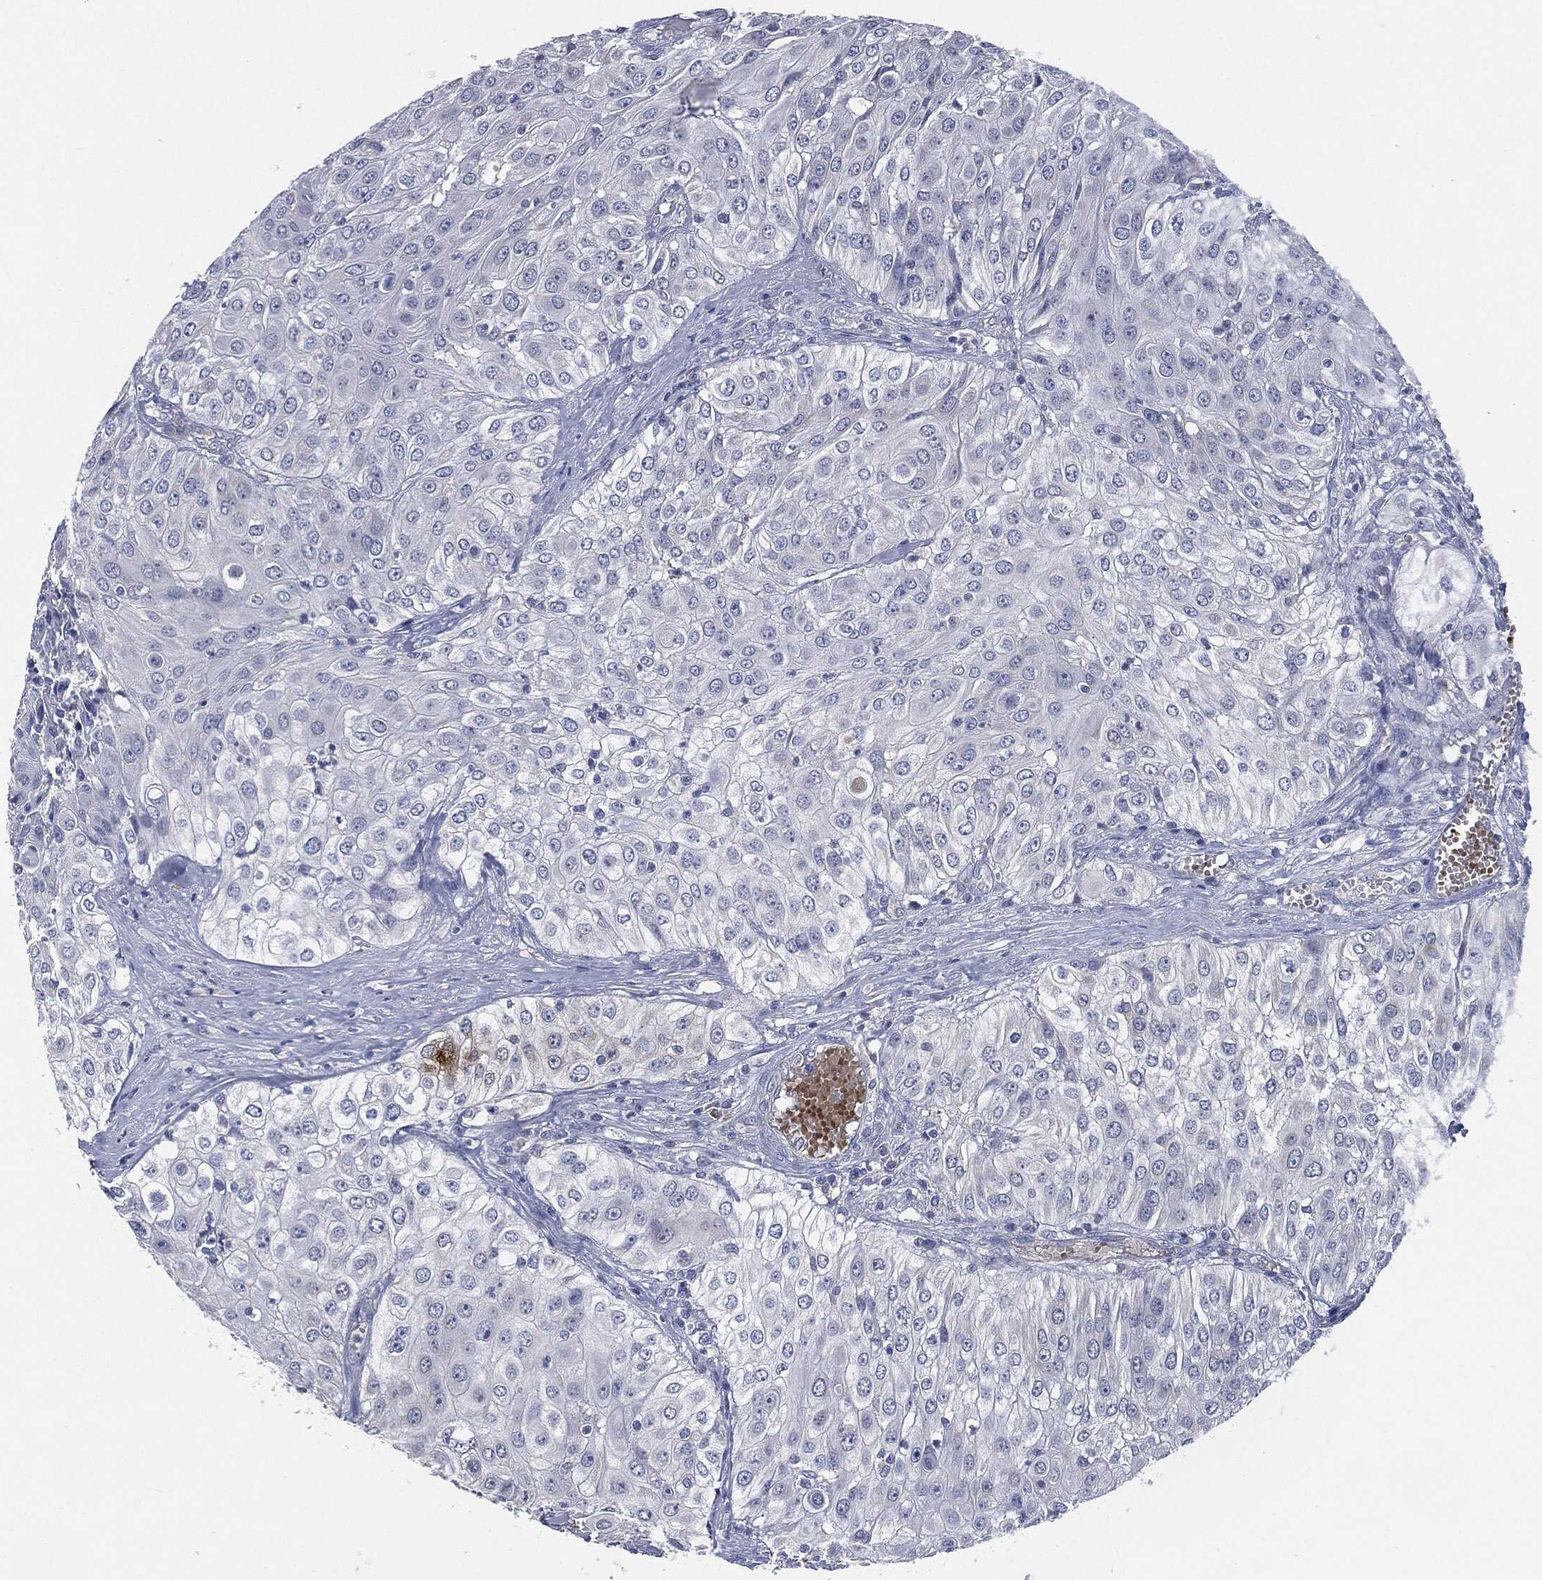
{"staining": {"intensity": "negative", "quantity": "none", "location": "none"}, "tissue": "urothelial cancer", "cell_type": "Tumor cells", "image_type": "cancer", "snomed": [{"axis": "morphology", "description": "Urothelial carcinoma, High grade"}, {"axis": "topography", "description": "Urinary bladder"}], "caption": "The immunohistochemistry (IHC) image has no significant staining in tumor cells of high-grade urothelial carcinoma tissue. (Immunohistochemistry (ihc), brightfield microscopy, high magnification).", "gene": "SIGLEC9", "patient": {"sex": "female", "age": 79}}